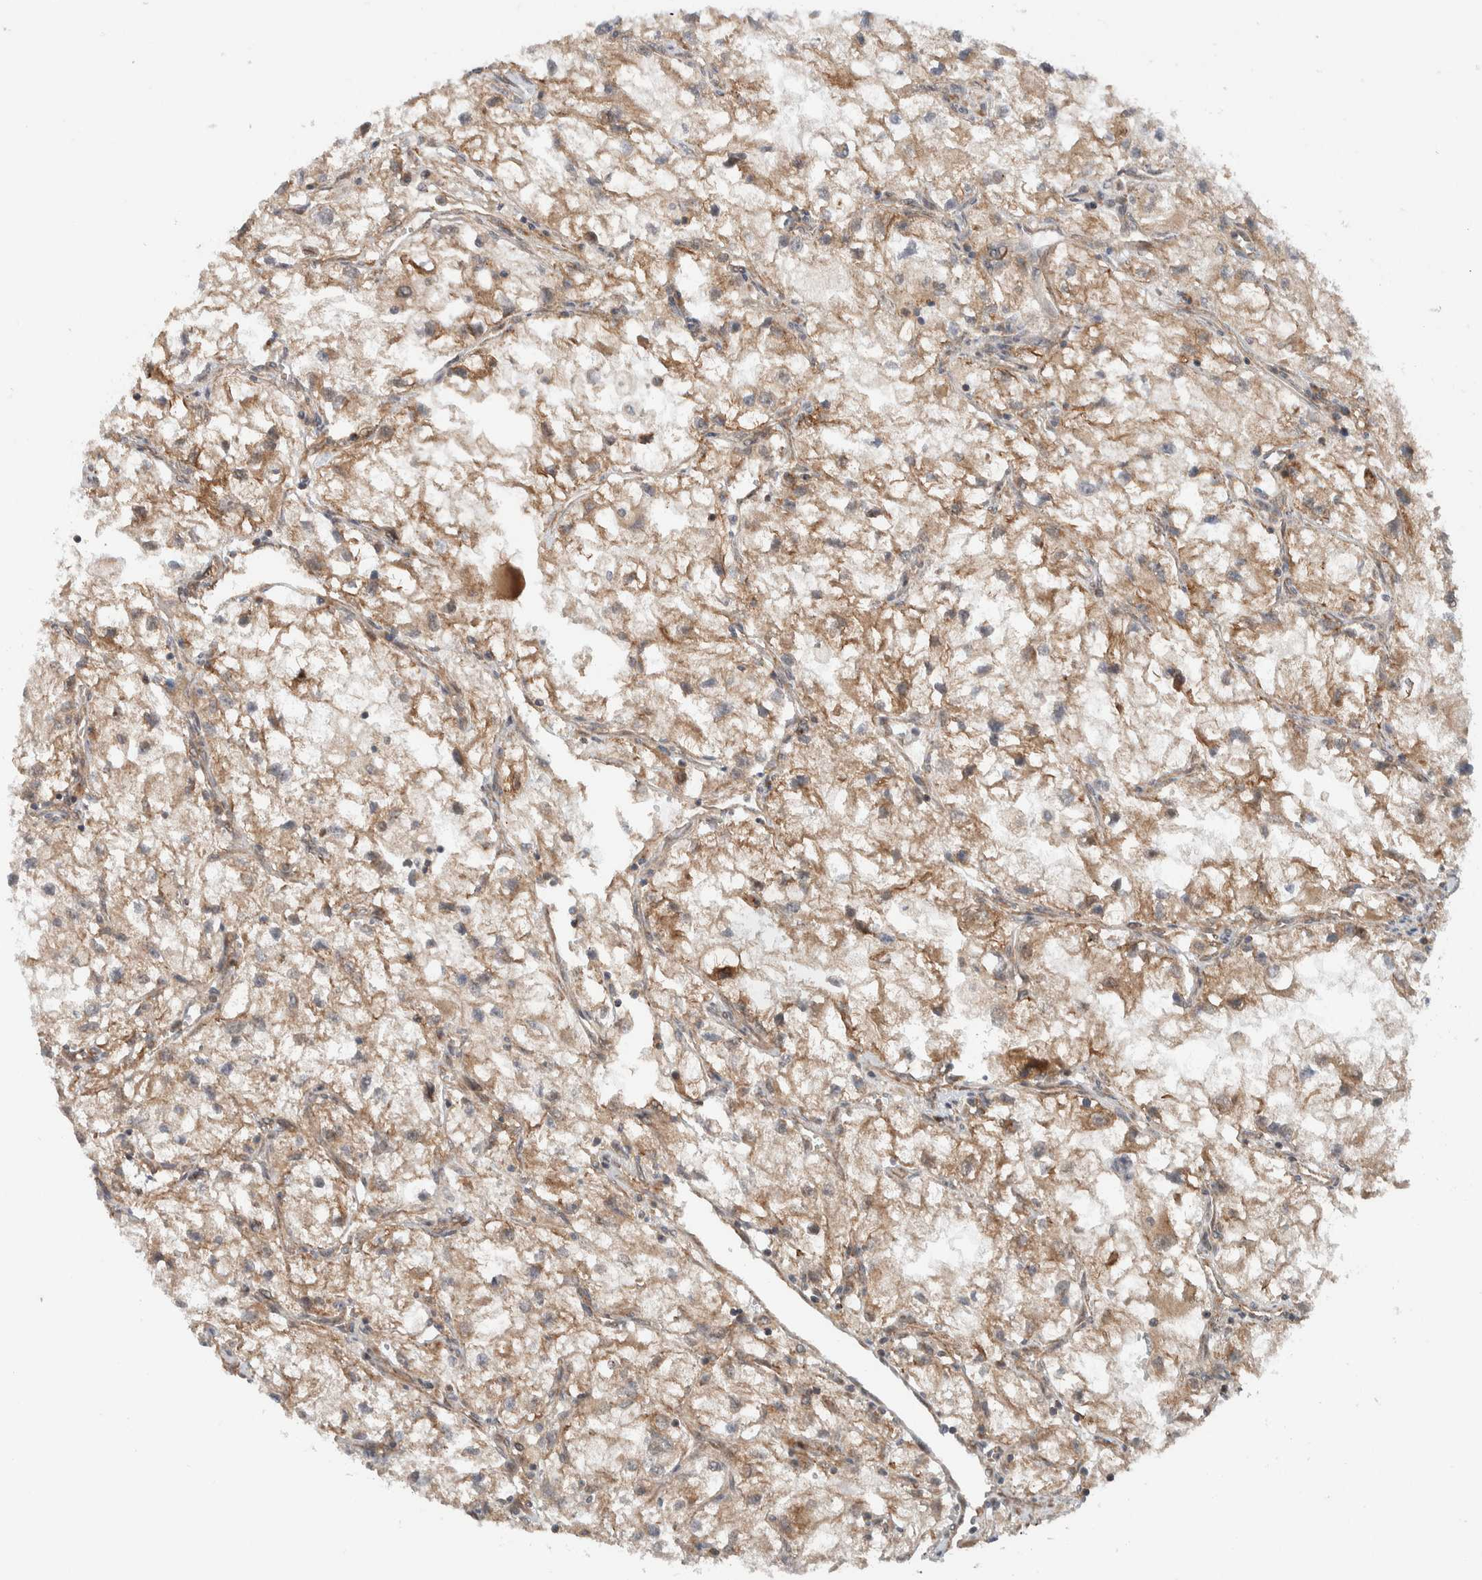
{"staining": {"intensity": "weak", "quantity": ">75%", "location": "cytoplasmic/membranous"}, "tissue": "renal cancer", "cell_type": "Tumor cells", "image_type": "cancer", "snomed": [{"axis": "morphology", "description": "Adenocarcinoma, NOS"}, {"axis": "topography", "description": "Kidney"}], "caption": "Renal adenocarcinoma stained with a protein marker displays weak staining in tumor cells.", "gene": "KLHL6", "patient": {"sex": "female", "age": 70}}